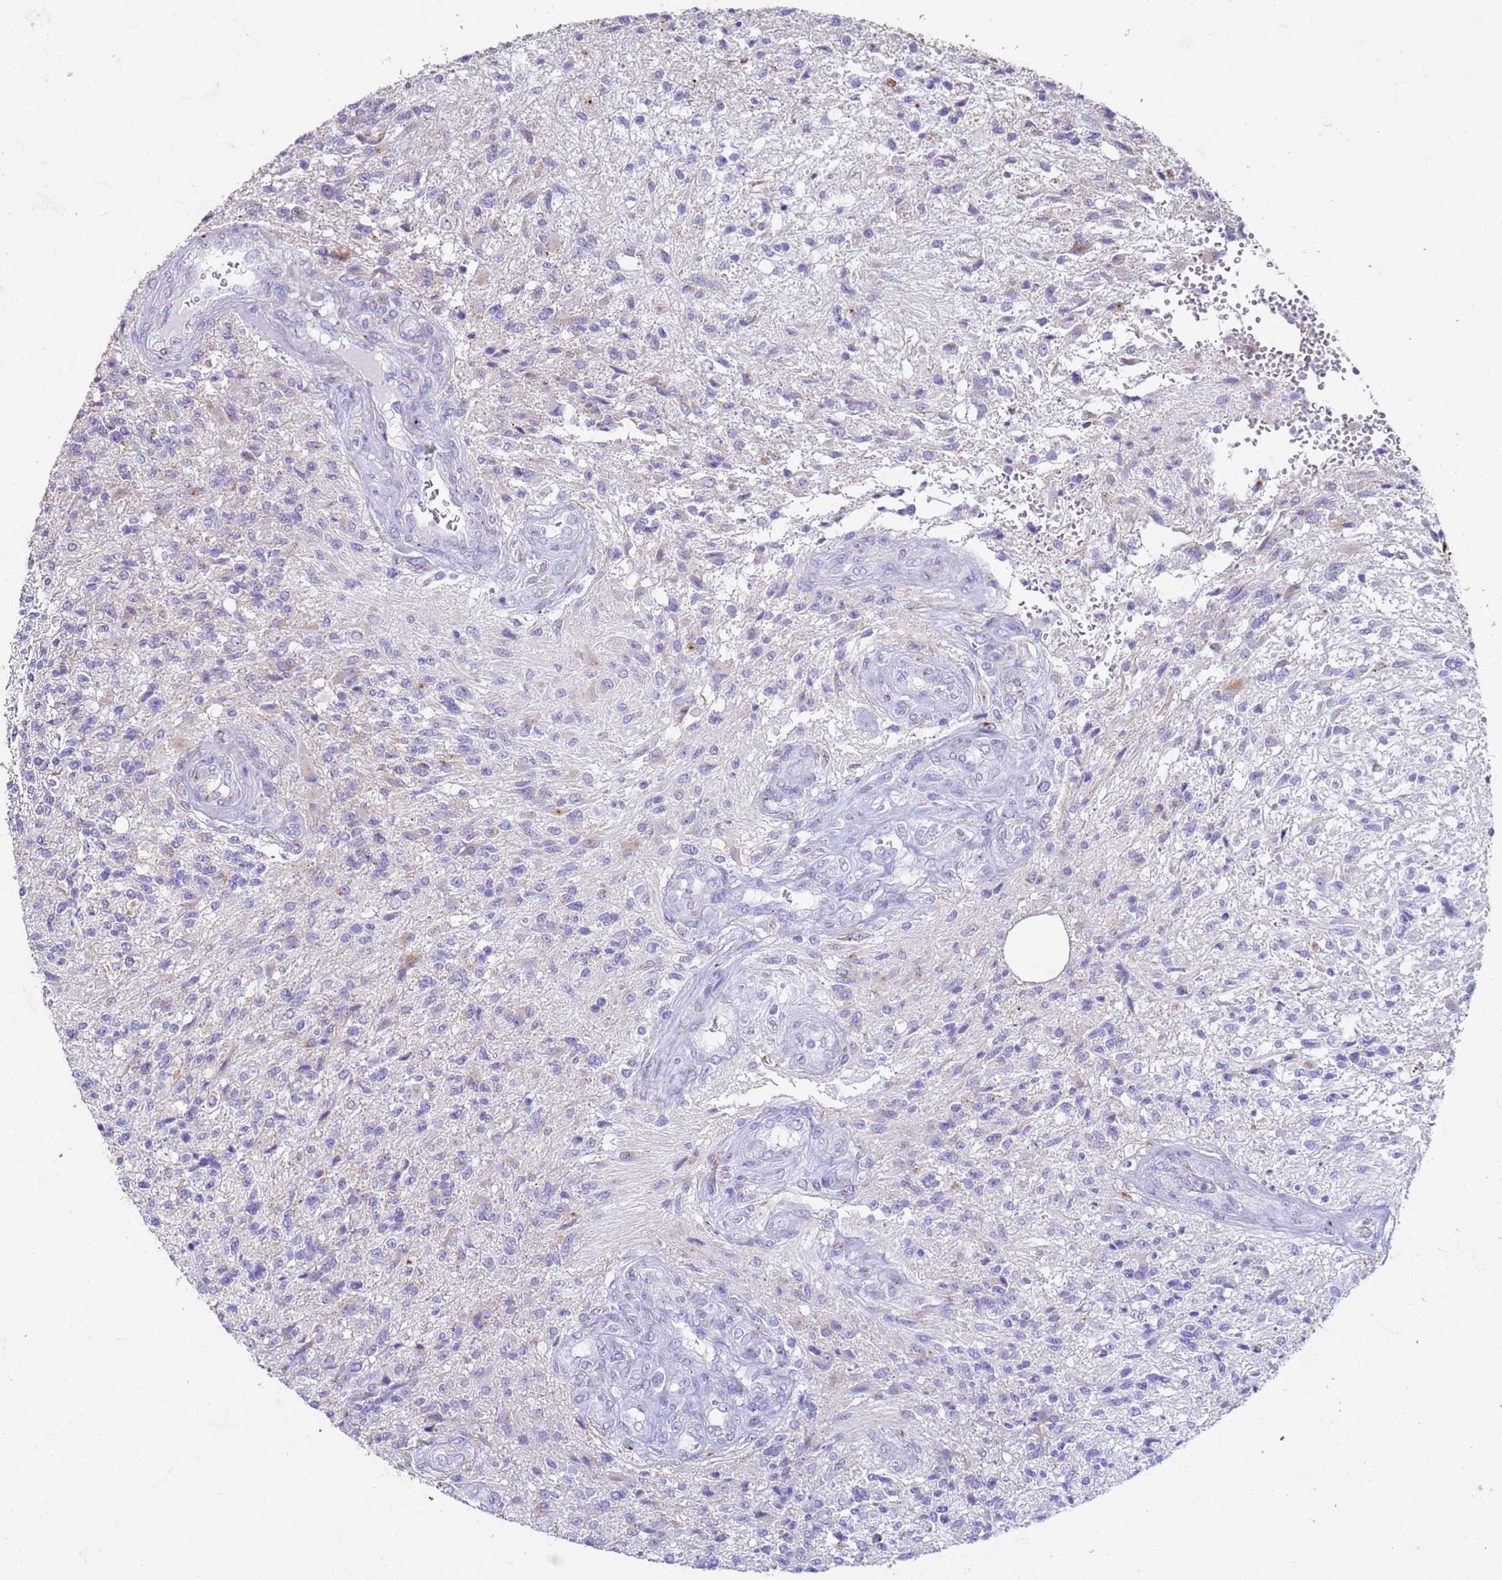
{"staining": {"intensity": "negative", "quantity": "none", "location": "none"}, "tissue": "glioma", "cell_type": "Tumor cells", "image_type": "cancer", "snomed": [{"axis": "morphology", "description": "Glioma, malignant, High grade"}, {"axis": "topography", "description": "Brain"}], "caption": "A high-resolution image shows immunohistochemistry staining of glioma, which shows no significant staining in tumor cells.", "gene": "SLC25A15", "patient": {"sex": "male", "age": 56}}